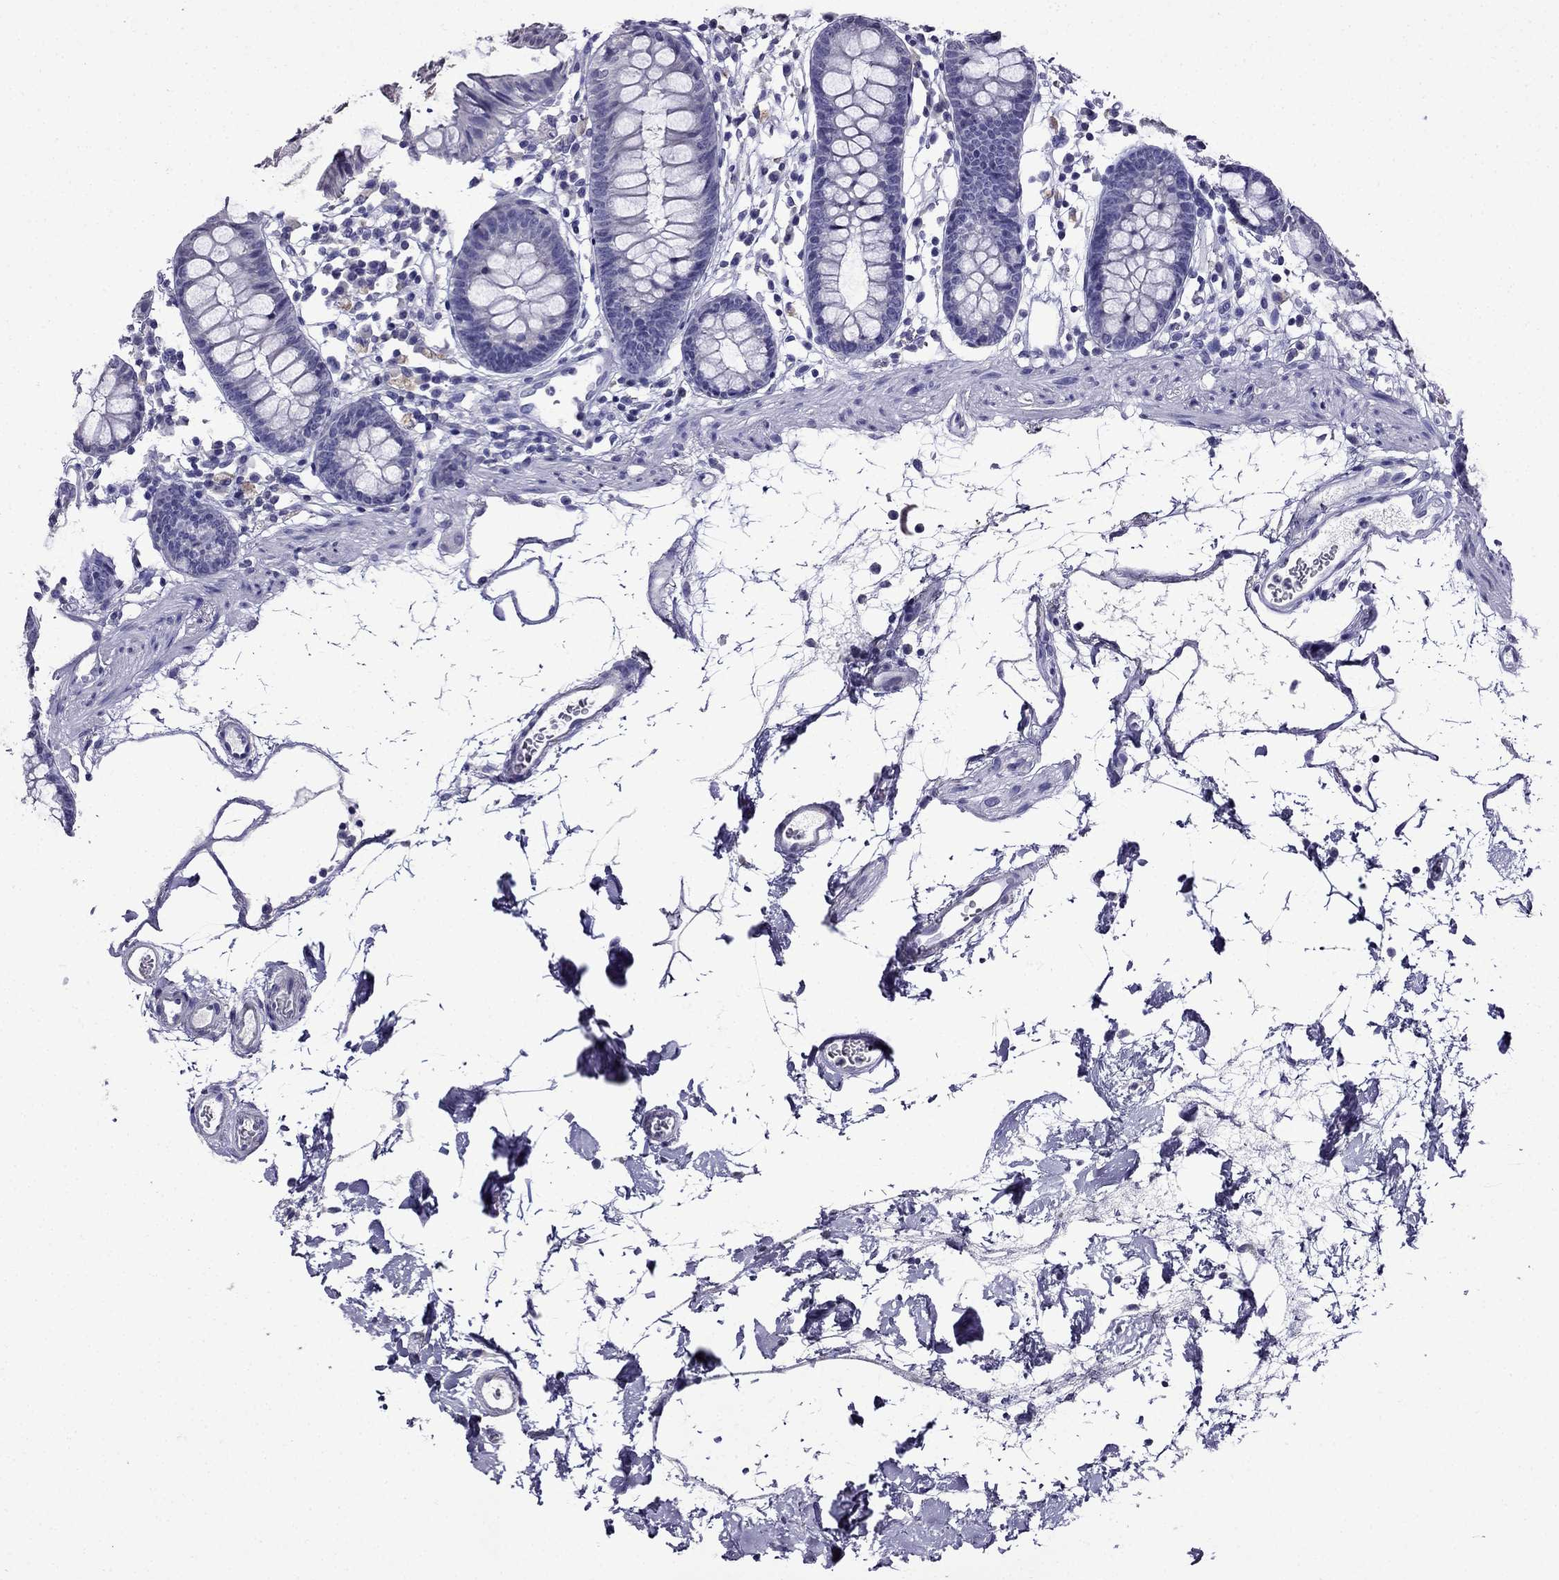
{"staining": {"intensity": "negative", "quantity": "none", "location": "none"}, "tissue": "colon", "cell_type": "Endothelial cells", "image_type": "normal", "snomed": [{"axis": "morphology", "description": "Normal tissue, NOS"}, {"axis": "topography", "description": "Colon"}], "caption": "DAB immunohistochemical staining of normal human colon demonstrates no significant staining in endothelial cells.", "gene": "DNAH17", "patient": {"sex": "female", "age": 84}}